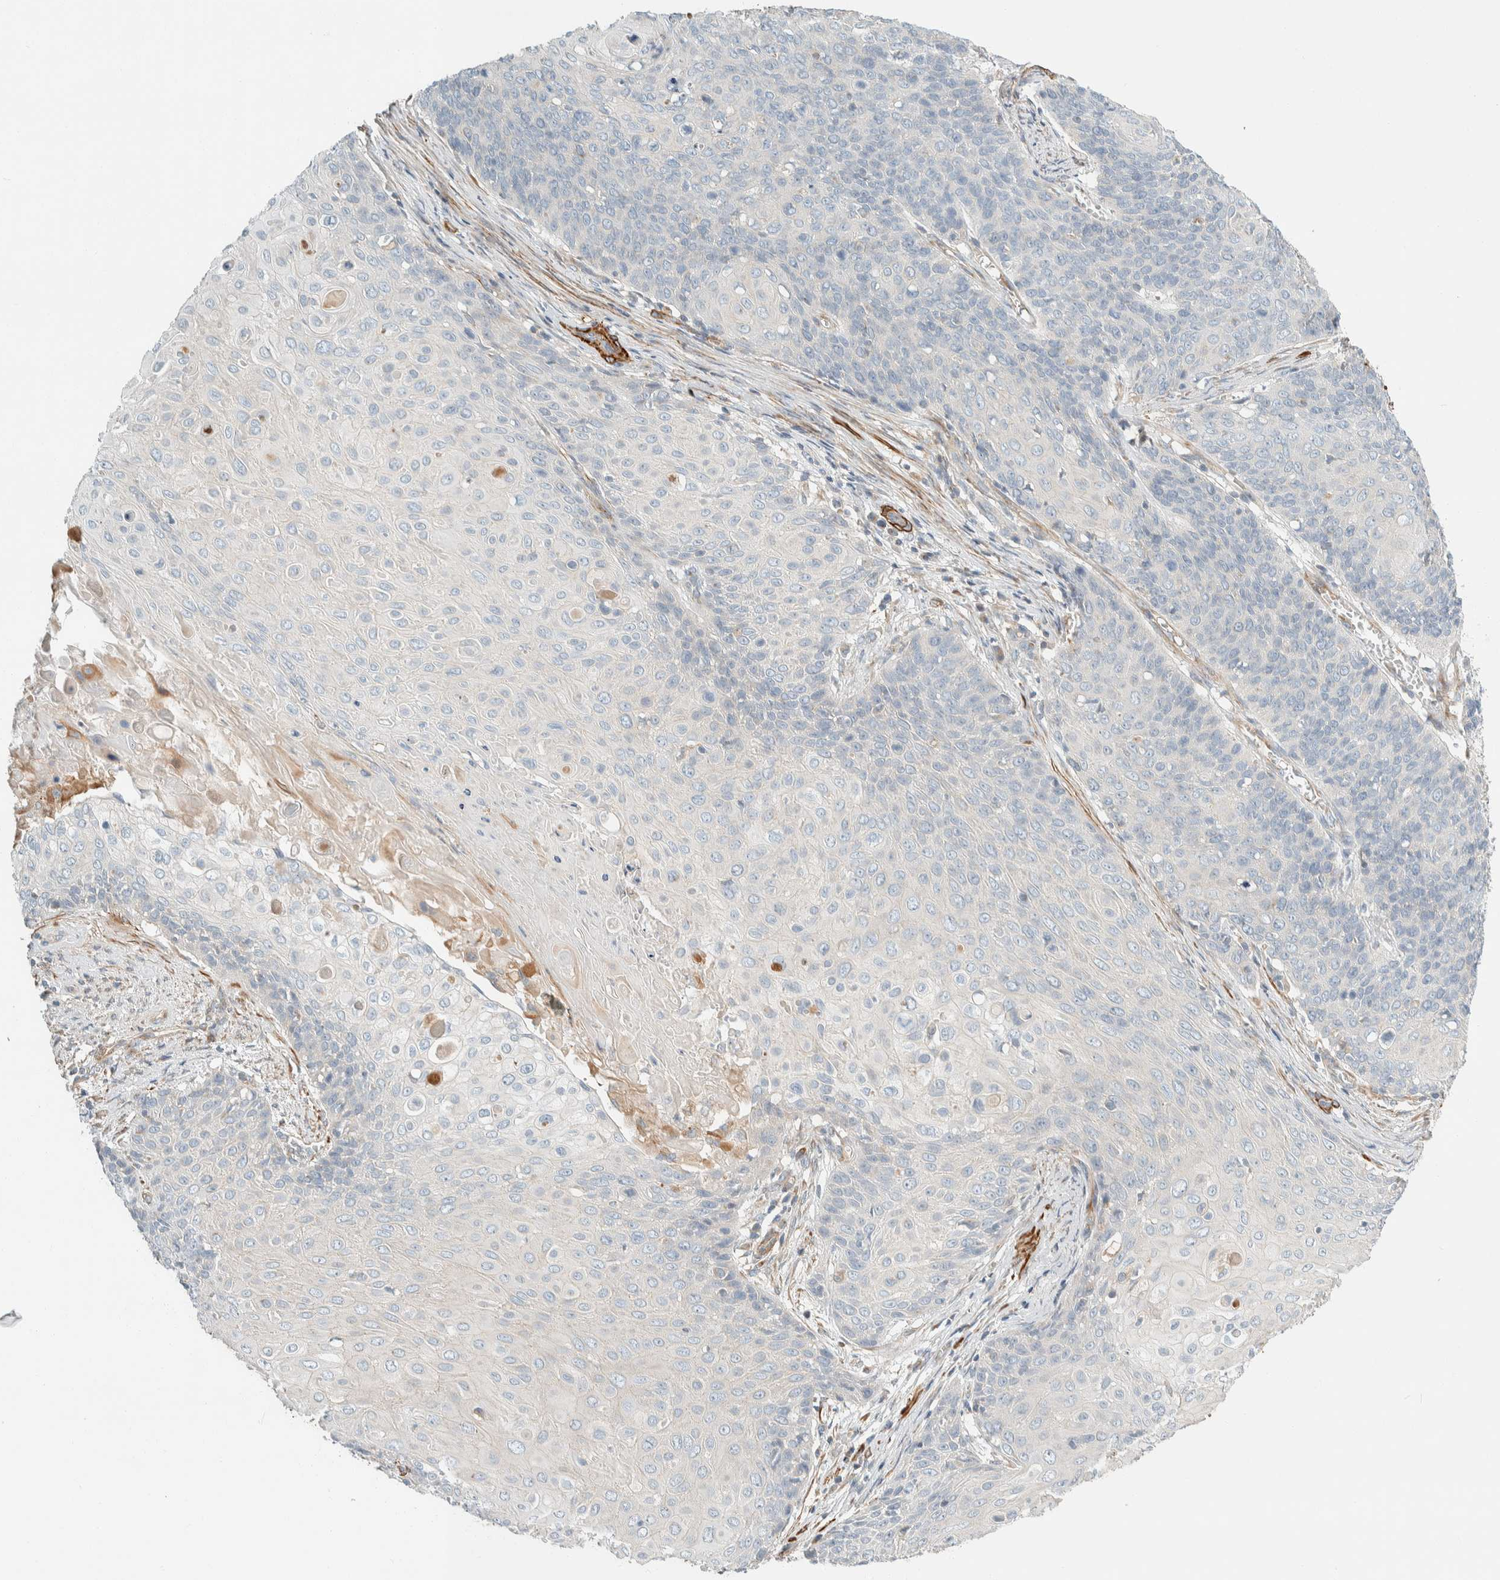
{"staining": {"intensity": "negative", "quantity": "none", "location": "none"}, "tissue": "cervical cancer", "cell_type": "Tumor cells", "image_type": "cancer", "snomed": [{"axis": "morphology", "description": "Squamous cell carcinoma, NOS"}, {"axis": "topography", "description": "Cervix"}], "caption": "The image displays no significant staining in tumor cells of squamous cell carcinoma (cervical).", "gene": "CDR2", "patient": {"sex": "female", "age": 39}}